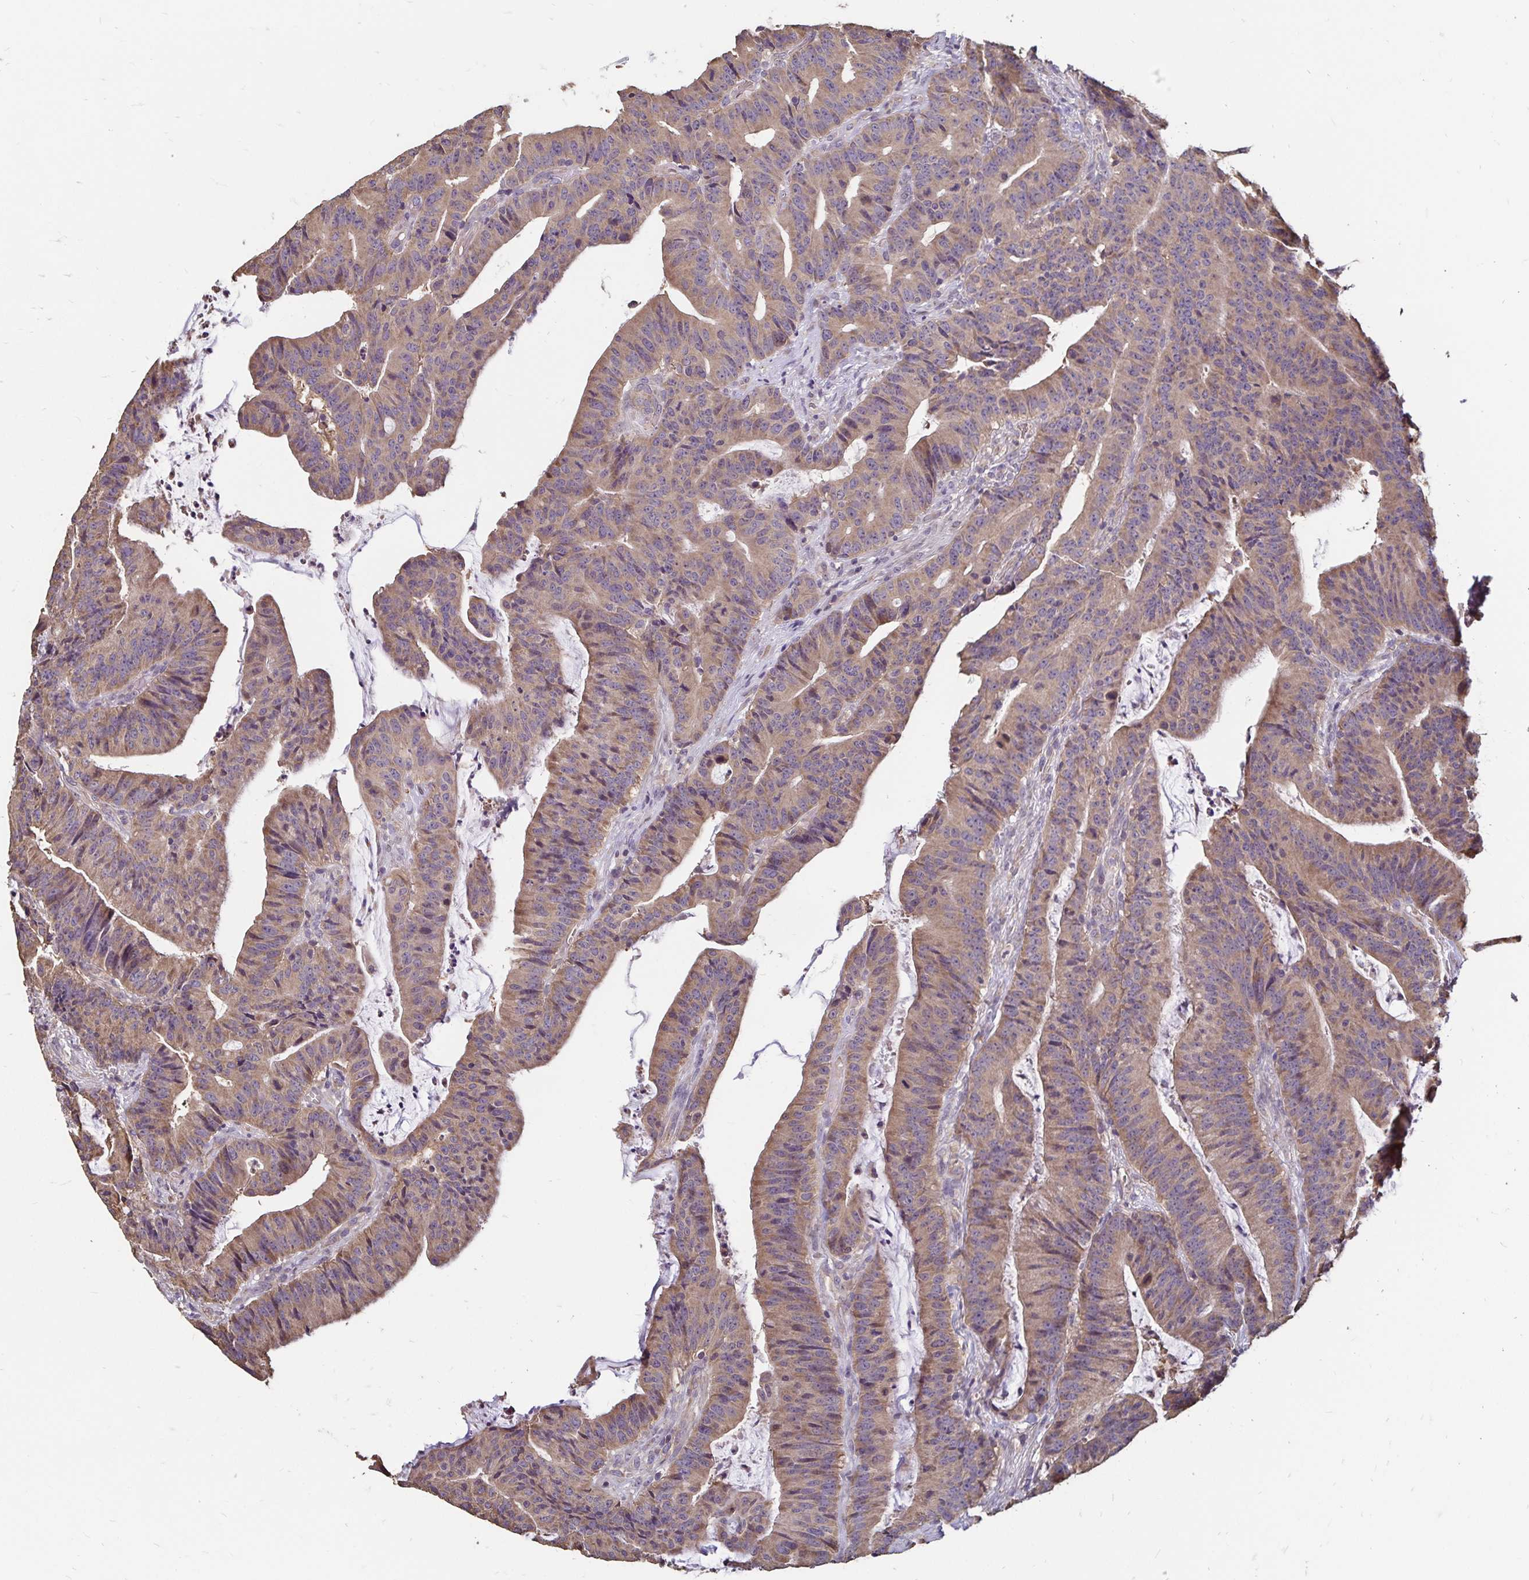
{"staining": {"intensity": "moderate", "quantity": ">75%", "location": "cytoplasmic/membranous"}, "tissue": "colorectal cancer", "cell_type": "Tumor cells", "image_type": "cancer", "snomed": [{"axis": "morphology", "description": "Adenocarcinoma, NOS"}, {"axis": "topography", "description": "Colon"}], "caption": "About >75% of tumor cells in human colorectal cancer display moderate cytoplasmic/membranous protein positivity as visualized by brown immunohistochemical staining.", "gene": "EMC10", "patient": {"sex": "female", "age": 78}}